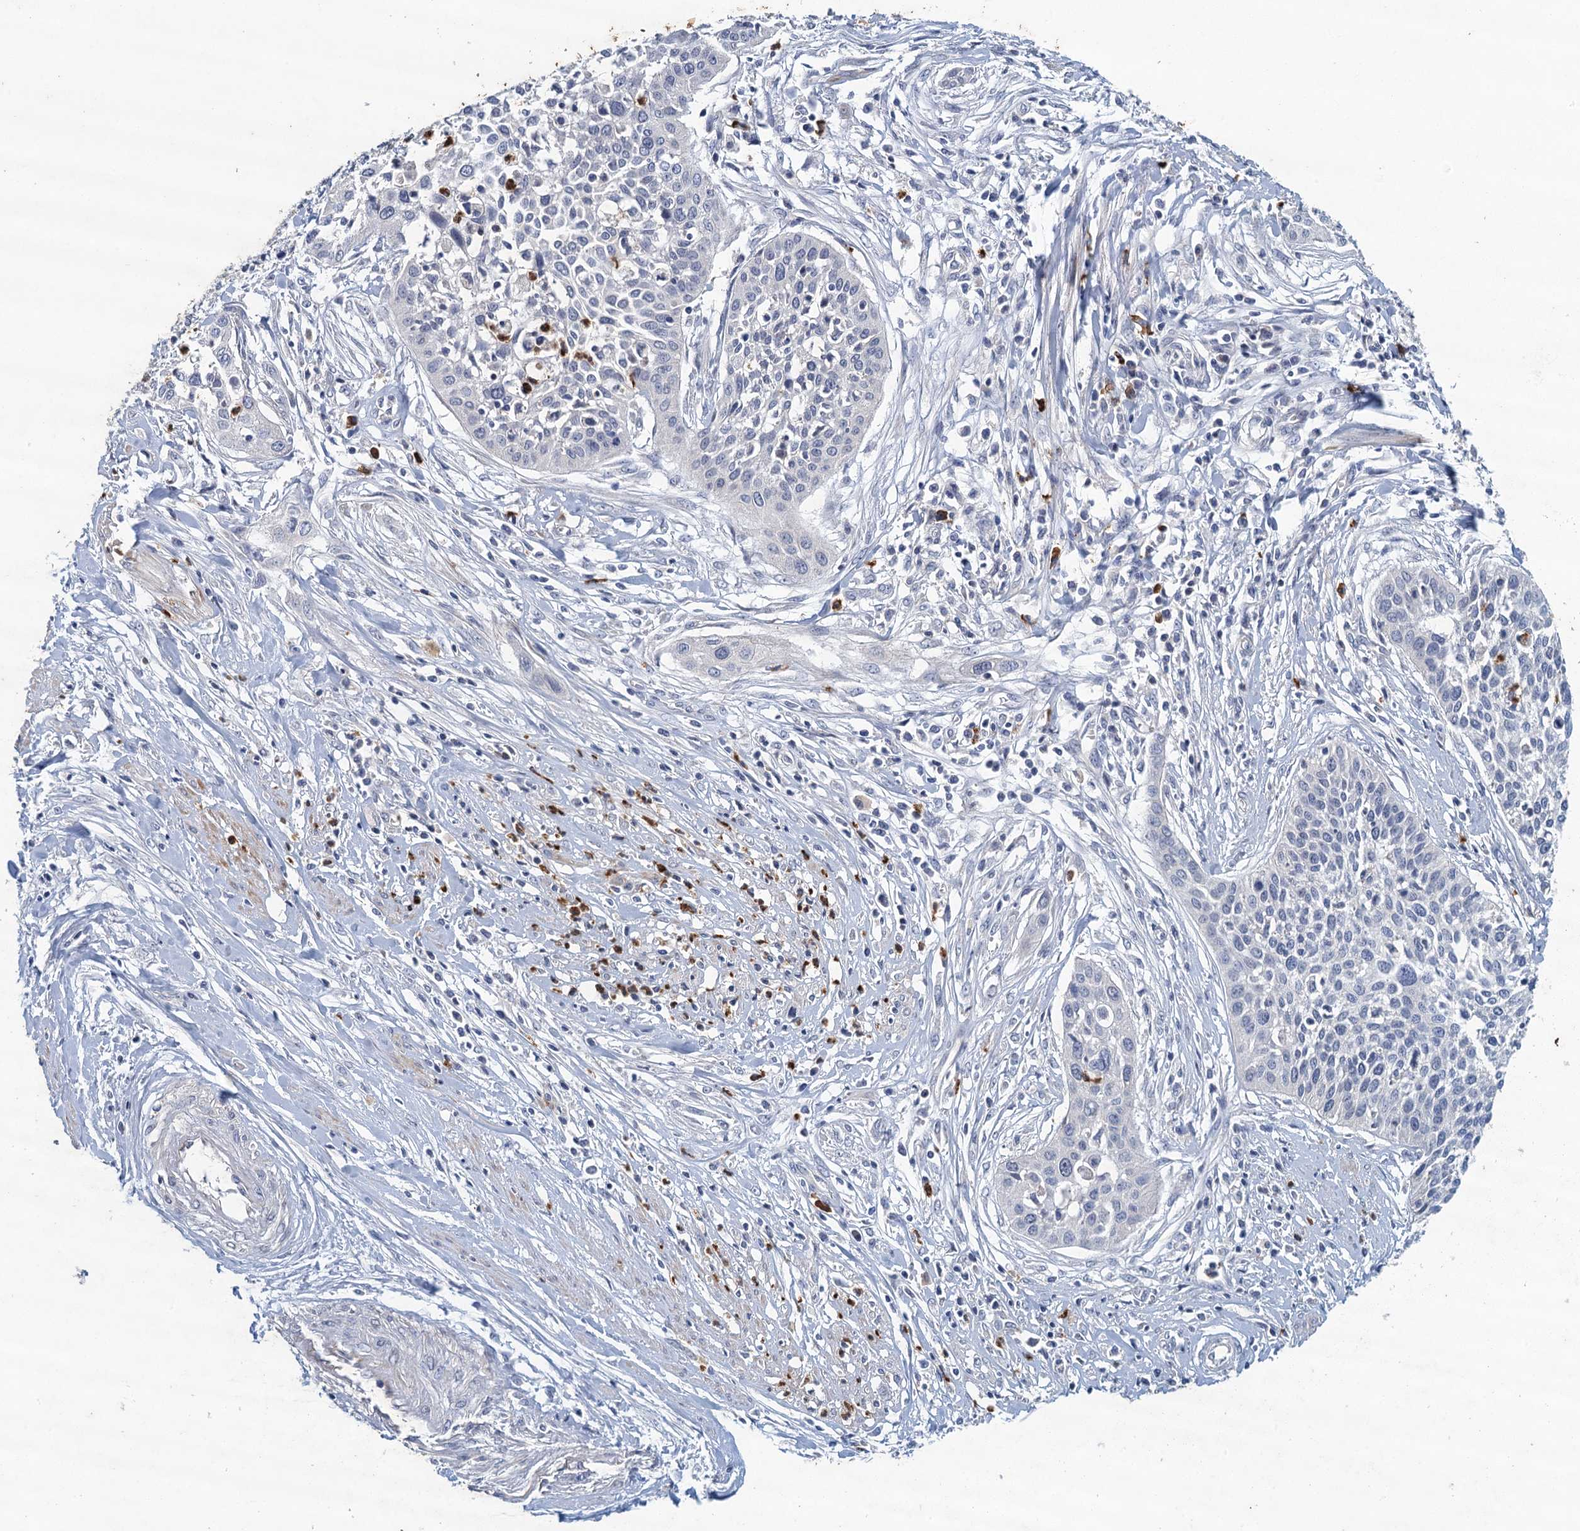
{"staining": {"intensity": "negative", "quantity": "none", "location": "none"}, "tissue": "cervical cancer", "cell_type": "Tumor cells", "image_type": "cancer", "snomed": [{"axis": "morphology", "description": "Squamous cell carcinoma, NOS"}, {"axis": "topography", "description": "Cervix"}], "caption": "A high-resolution photomicrograph shows immunohistochemistry (IHC) staining of cervical cancer (squamous cell carcinoma), which demonstrates no significant staining in tumor cells.", "gene": "TPCN1", "patient": {"sex": "female", "age": 34}}